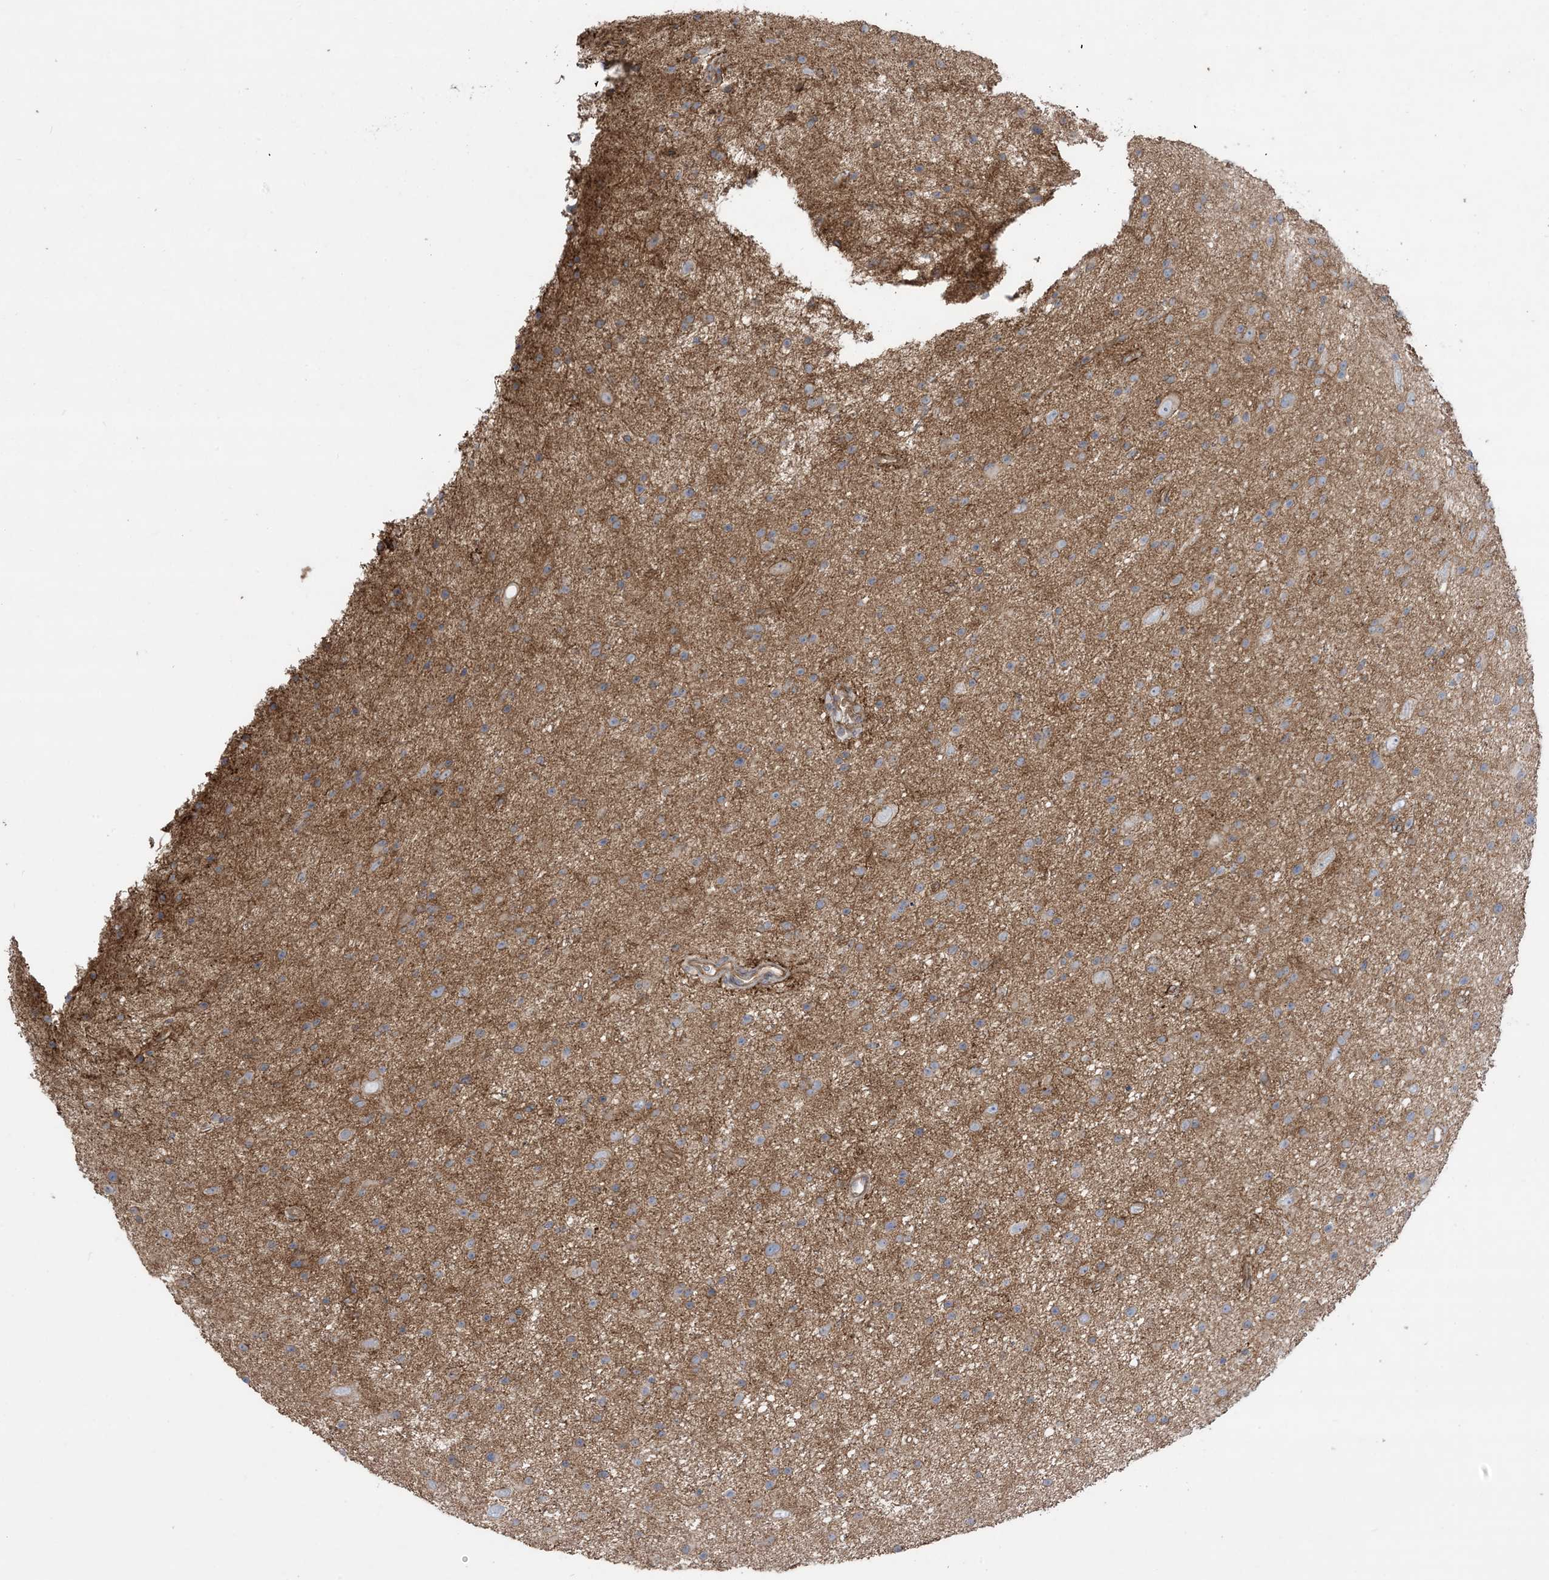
{"staining": {"intensity": "moderate", "quantity": "25%-75%", "location": "cytoplasmic/membranous"}, "tissue": "glioma", "cell_type": "Tumor cells", "image_type": "cancer", "snomed": [{"axis": "morphology", "description": "Glioma, malignant, Low grade"}, {"axis": "topography", "description": "Cerebral cortex"}], "caption": "This image exhibits IHC staining of human malignant glioma (low-grade), with medium moderate cytoplasmic/membranous staining in about 25%-75% of tumor cells.", "gene": "CCNY", "patient": {"sex": "female", "age": 39}}